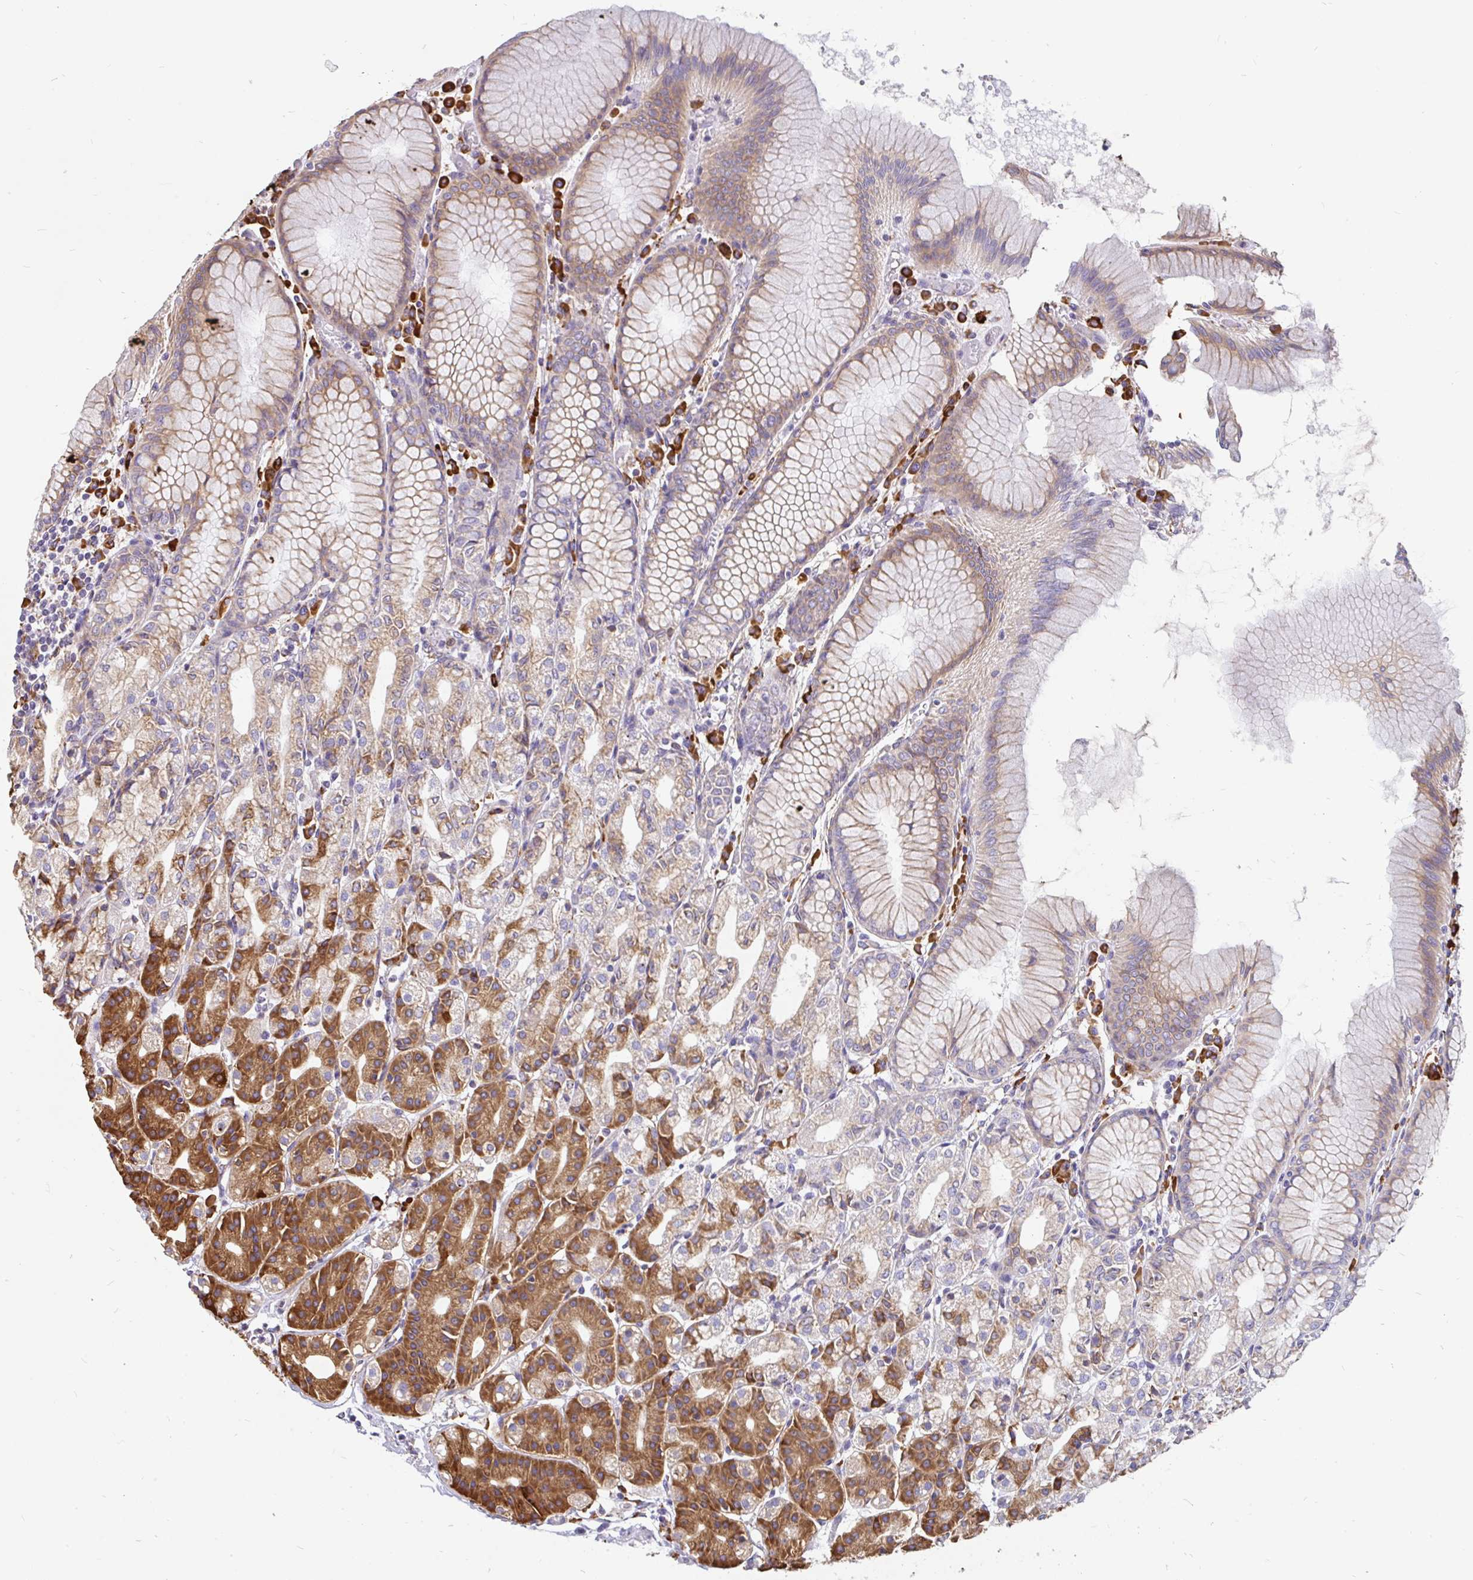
{"staining": {"intensity": "strong", "quantity": "25%-75%", "location": "cytoplasmic/membranous"}, "tissue": "stomach", "cell_type": "Glandular cells", "image_type": "normal", "snomed": [{"axis": "morphology", "description": "Normal tissue, NOS"}, {"axis": "topography", "description": "Stomach"}], "caption": "An immunohistochemistry micrograph of unremarkable tissue is shown. Protein staining in brown shows strong cytoplasmic/membranous positivity in stomach within glandular cells.", "gene": "EML5", "patient": {"sex": "female", "age": 57}}